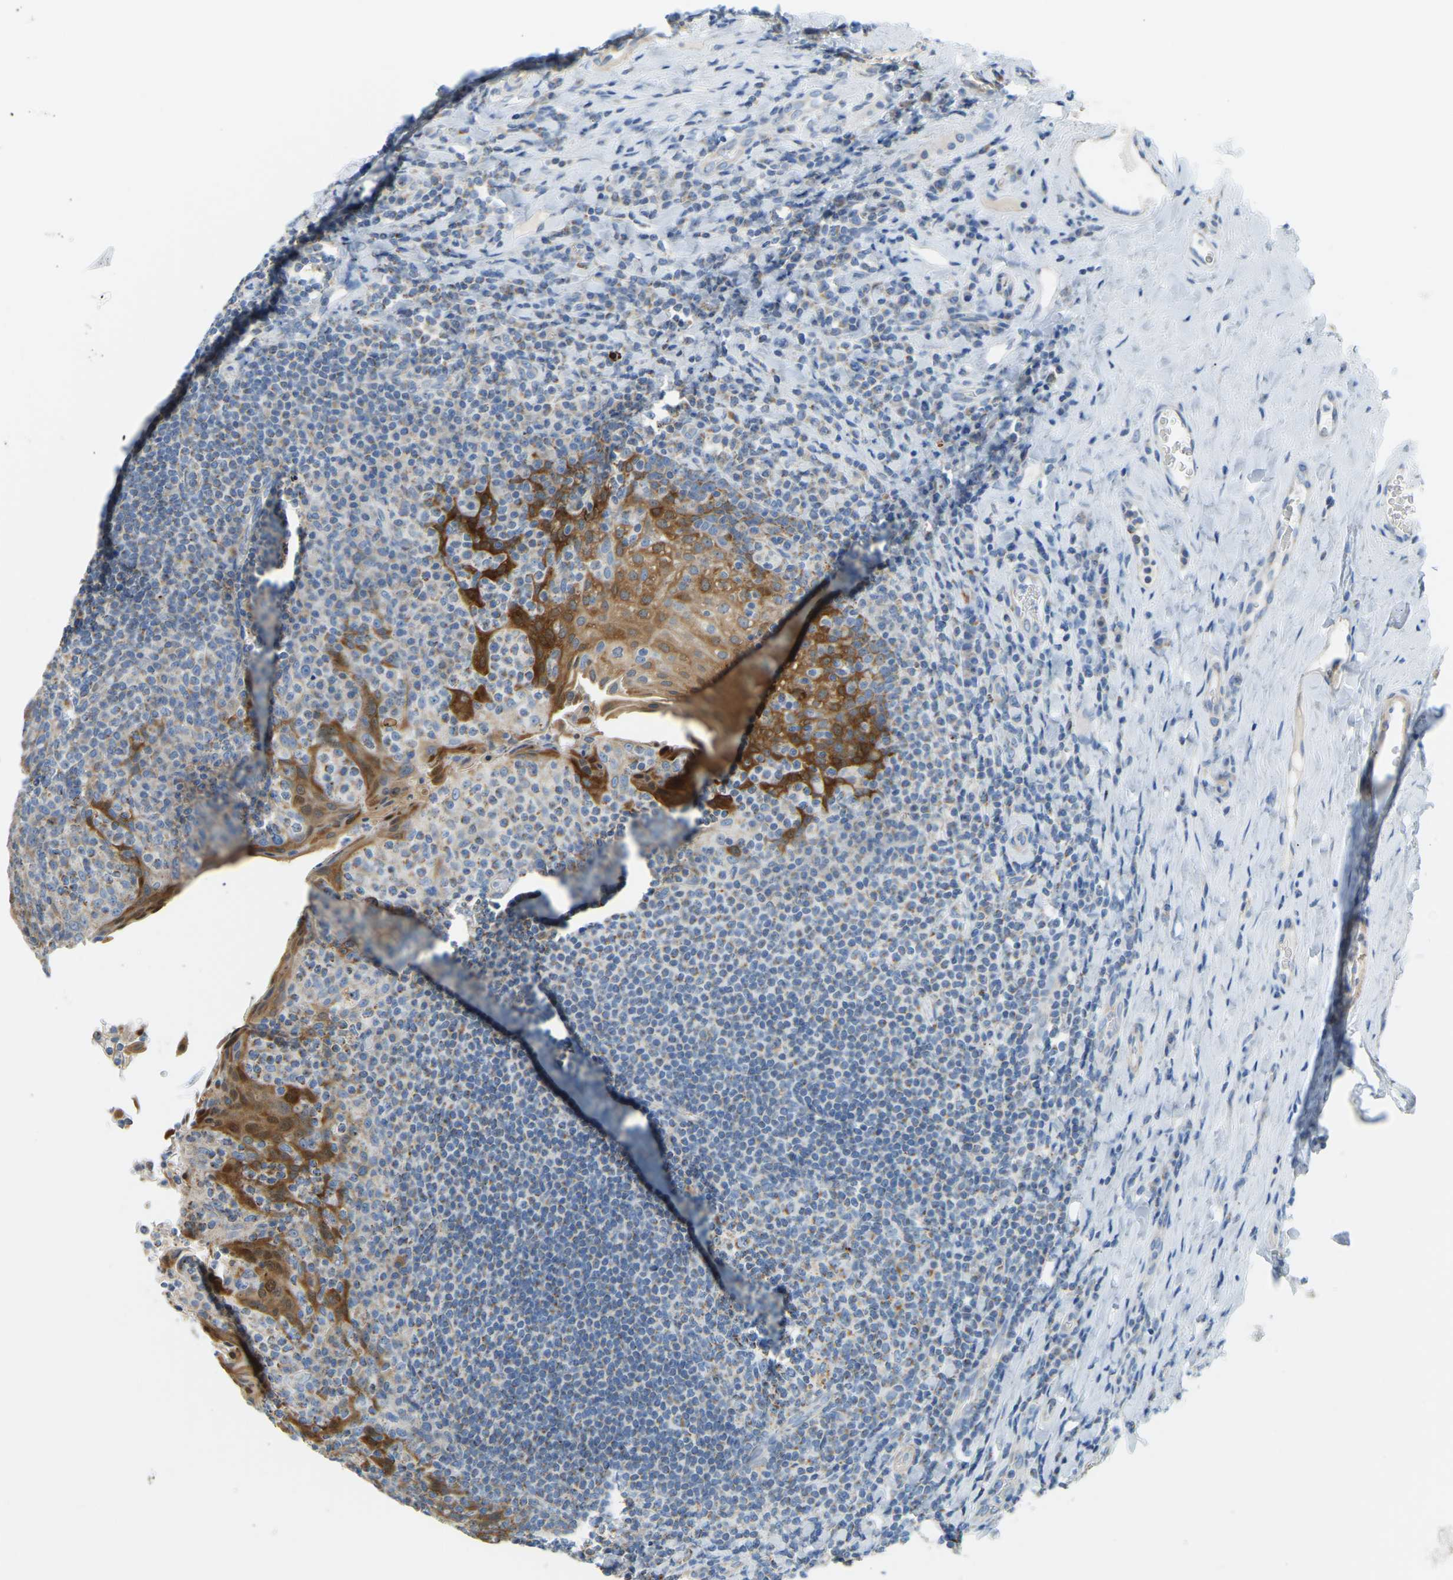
{"staining": {"intensity": "weak", "quantity": "<25%", "location": "cytoplasmic/membranous"}, "tissue": "tonsil", "cell_type": "Germinal center cells", "image_type": "normal", "snomed": [{"axis": "morphology", "description": "Normal tissue, NOS"}, {"axis": "topography", "description": "Tonsil"}], "caption": "This photomicrograph is of unremarkable tonsil stained with IHC to label a protein in brown with the nuclei are counter-stained blue. There is no expression in germinal center cells.", "gene": "GDA", "patient": {"sex": "male", "age": 17}}